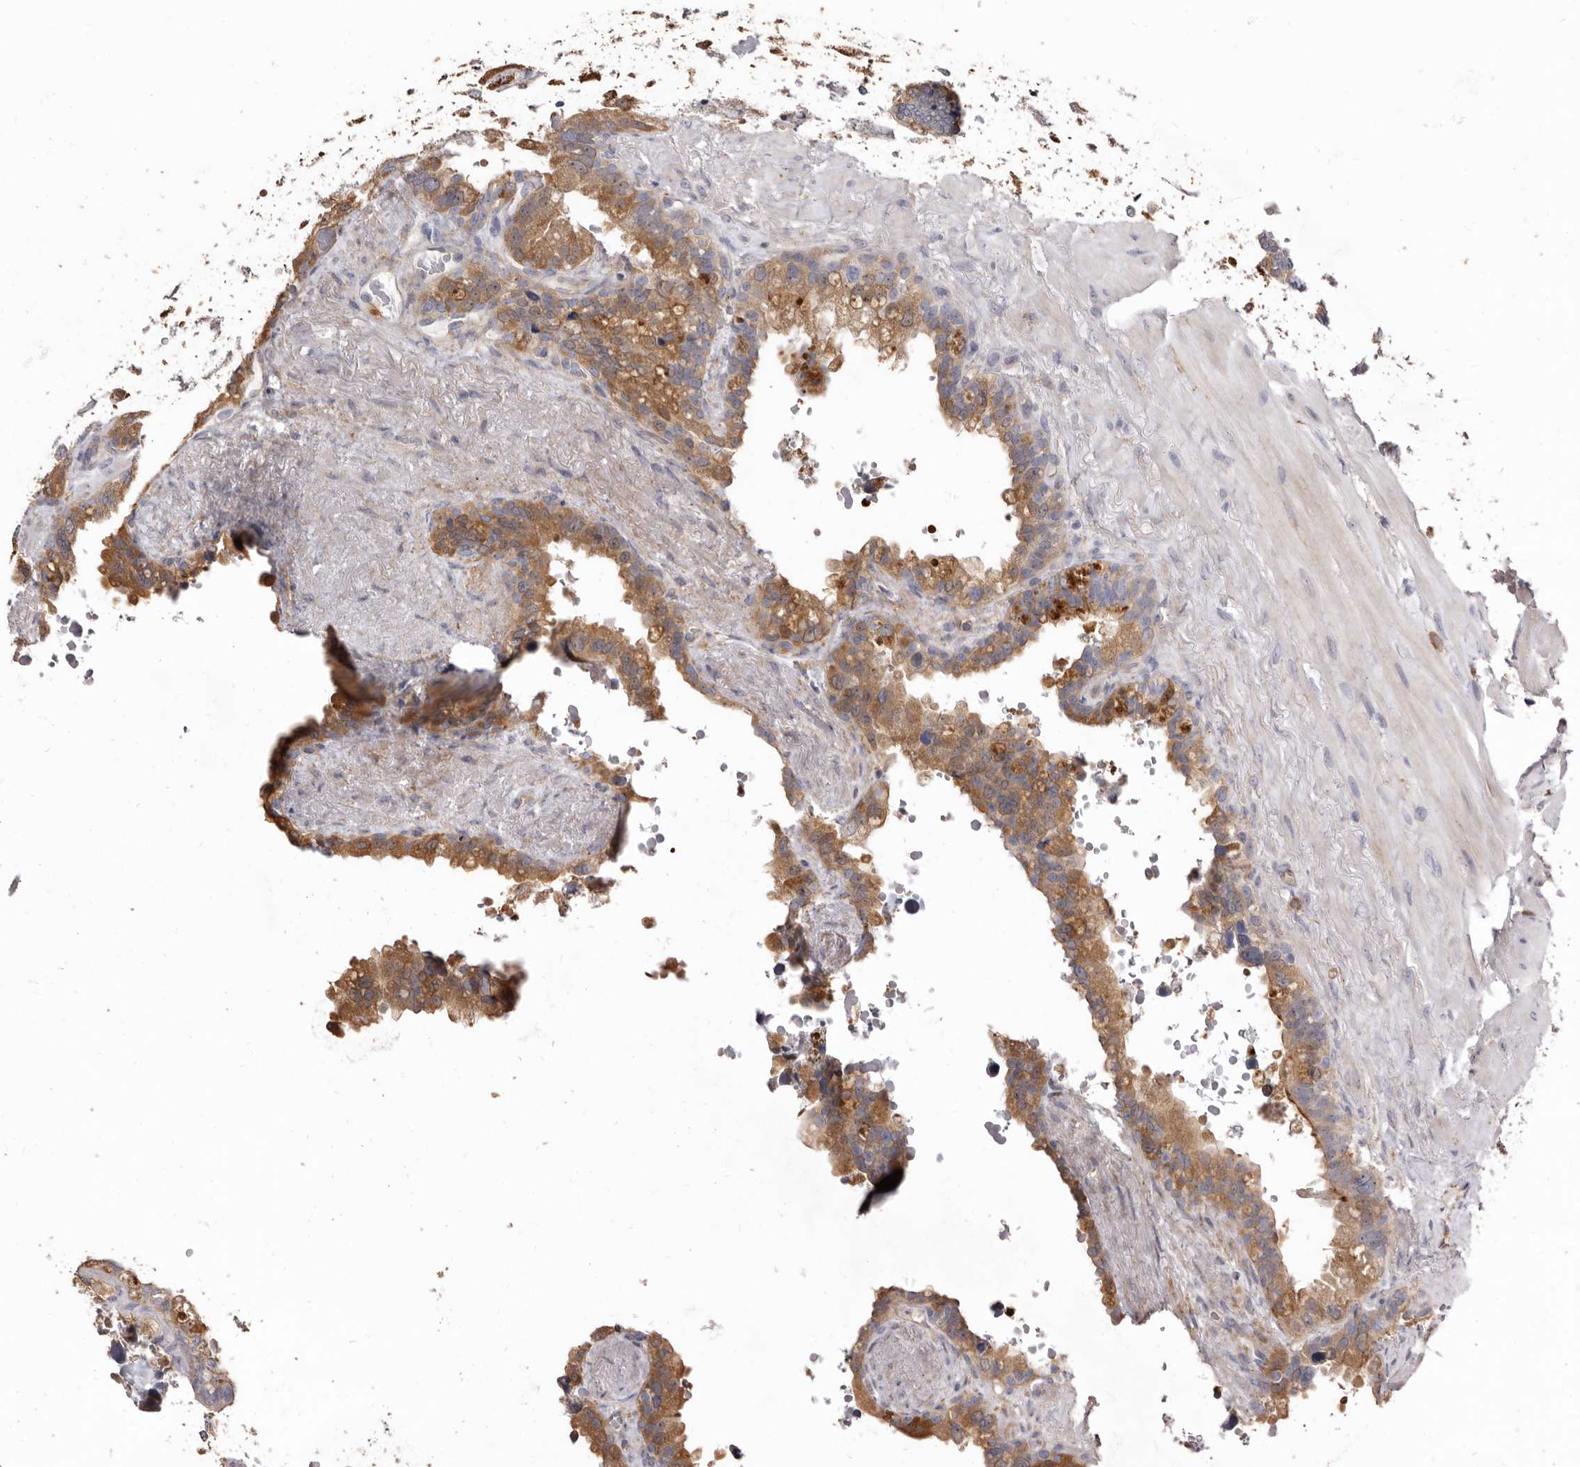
{"staining": {"intensity": "moderate", "quantity": ">75%", "location": "cytoplasmic/membranous"}, "tissue": "seminal vesicle", "cell_type": "Glandular cells", "image_type": "normal", "snomed": [{"axis": "morphology", "description": "Normal tissue, NOS"}, {"axis": "topography", "description": "Seminal veicle"}], "caption": "Immunohistochemical staining of benign human seminal vesicle exhibits medium levels of moderate cytoplasmic/membranous expression in about >75% of glandular cells. The staining is performed using DAB brown chromogen to label protein expression. The nuclei are counter-stained blue using hematoxylin.", "gene": "FMO2", "patient": {"sex": "male", "age": 80}}